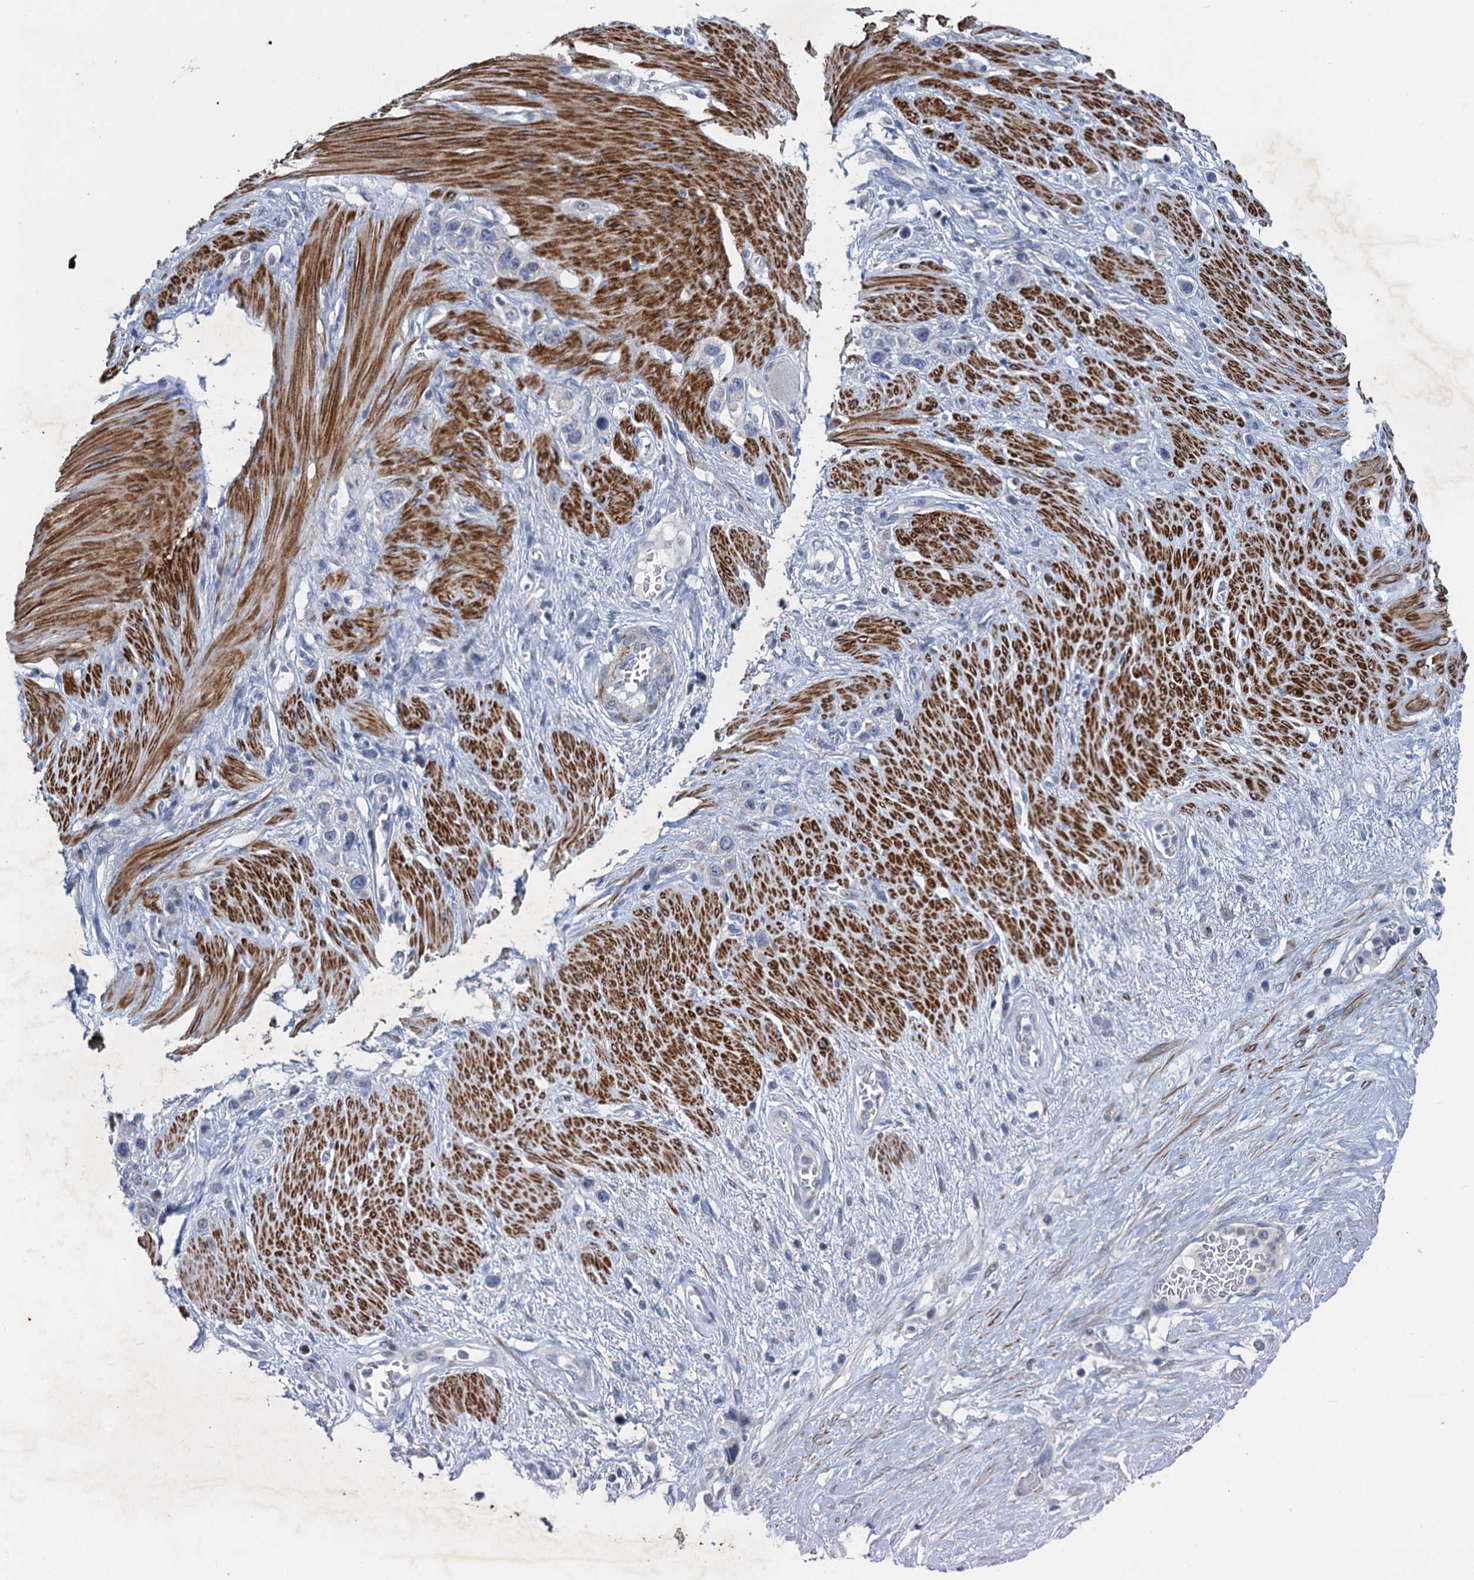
{"staining": {"intensity": "negative", "quantity": "none", "location": "none"}, "tissue": "stomach cancer", "cell_type": "Tumor cells", "image_type": "cancer", "snomed": [{"axis": "morphology", "description": "Adenocarcinoma, NOS"}, {"axis": "morphology", "description": "Adenocarcinoma, High grade"}, {"axis": "topography", "description": "Stomach, upper"}, {"axis": "topography", "description": "Stomach, lower"}], "caption": "A micrograph of adenocarcinoma (stomach) stained for a protein displays no brown staining in tumor cells. (Immunohistochemistry (ihc), brightfield microscopy, high magnification).", "gene": "ESYT3", "patient": {"sex": "female", "age": 65}}